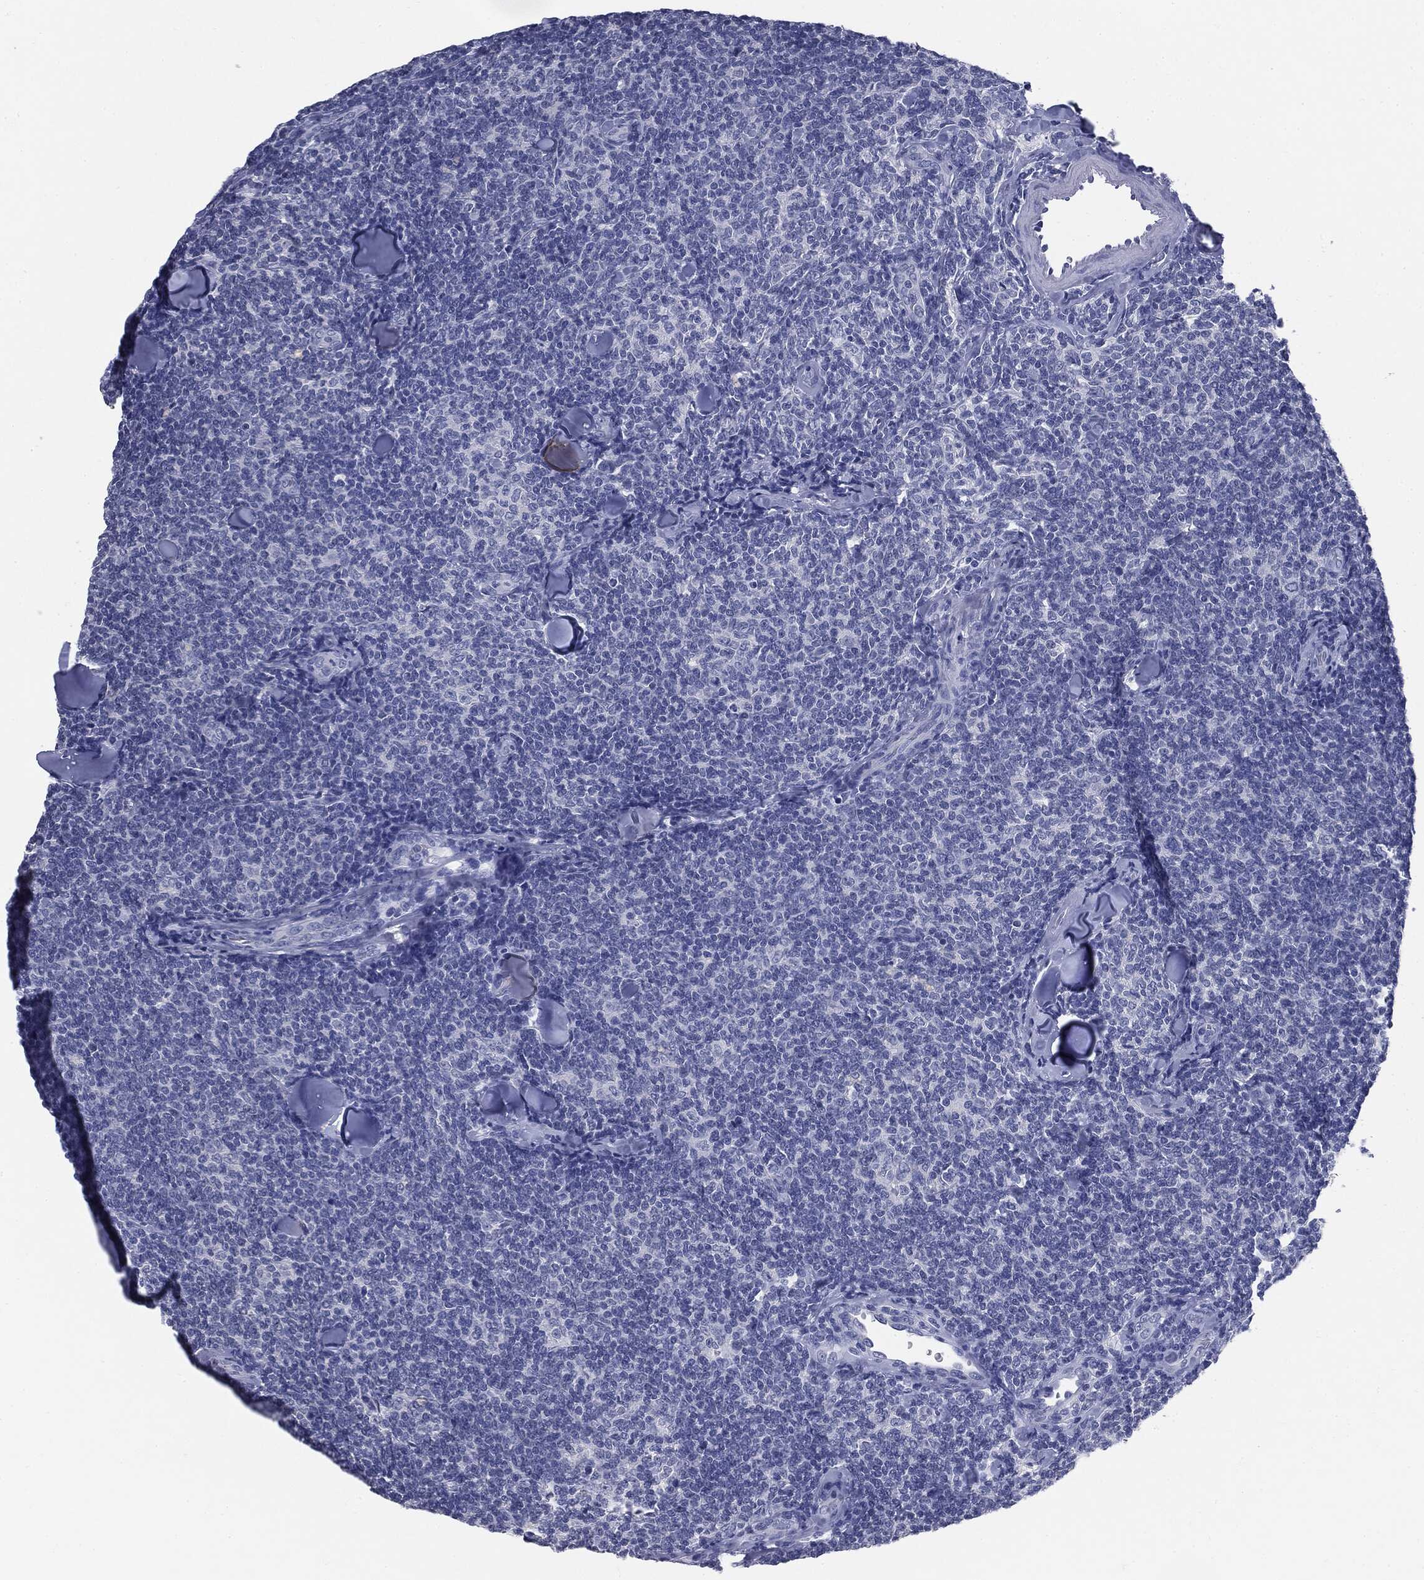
{"staining": {"intensity": "negative", "quantity": "none", "location": "none"}, "tissue": "lymphoma", "cell_type": "Tumor cells", "image_type": "cancer", "snomed": [{"axis": "morphology", "description": "Malignant lymphoma, non-Hodgkin's type, Low grade"}, {"axis": "topography", "description": "Lymph node"}], "caption": "High magnification brightfield microscopy of lymphoma stained with DAB (brown) and counterstained with hematoxylin (blue): tumor cells show no significant staining.", "gene": "MUC1", "patient": {"sex": "female", "age": 56}}